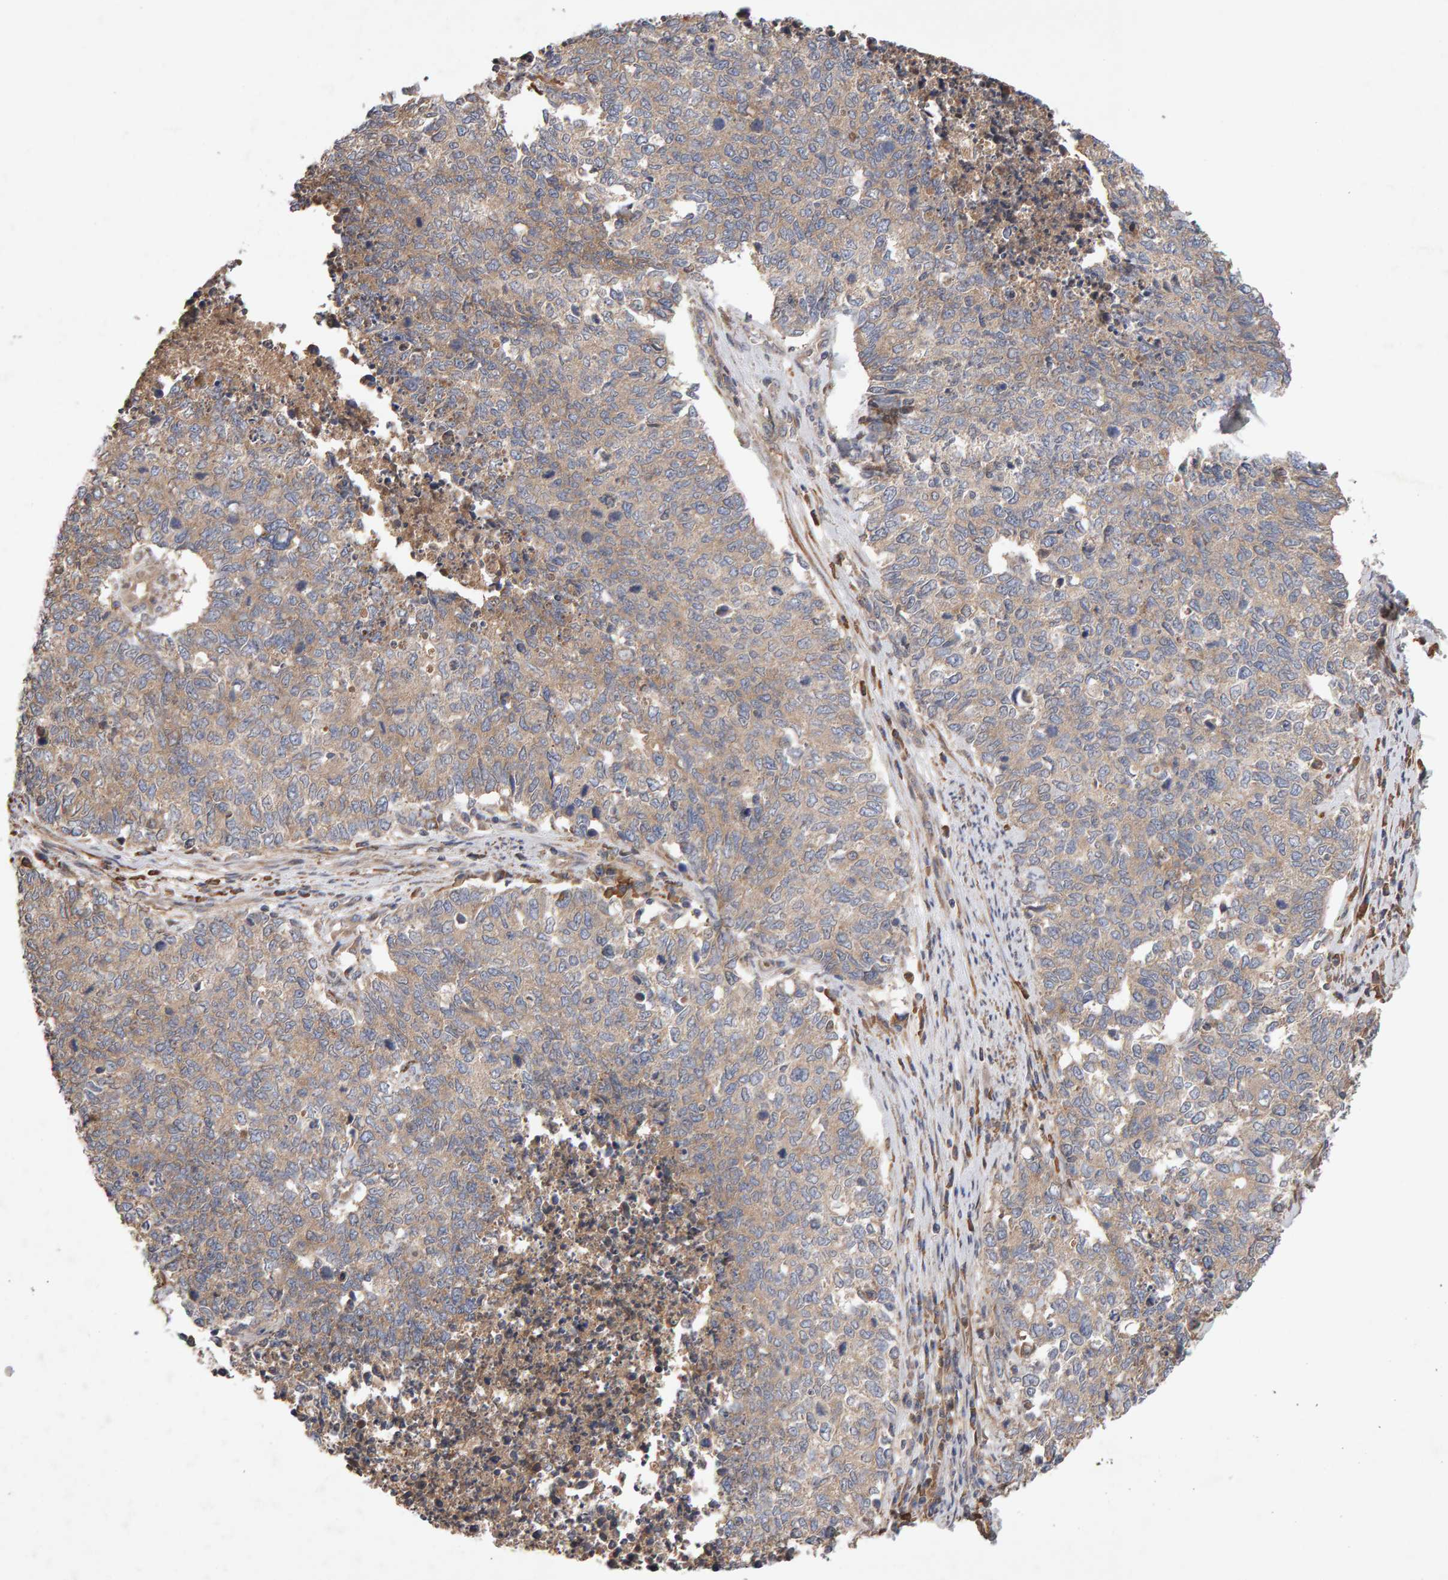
{"staining": {"intensity": "weak", "quantity": "25%-75%", "location": "cytoplasmic/membranous"}, "tissue": "cervical cancer", "cell_type": "Tumor cells", "image_type": "cancer", "snomed": [{"axis": "morphology", "description": "Squamous cell carcinoma, NOS"}, {"axis": "topography", "description": "Cervix"}], "caption": "Cervical squamous cell carcinoma stained with immunohistochemistry (IHC) reveals weak cytoplasmic/membranous staining in approximately 25%-75% of tumor cells. (IHC, brightfield microscopy, high magnification).", "gene": "RNF19A", "patient": {"sex": "female", "age": 63}}